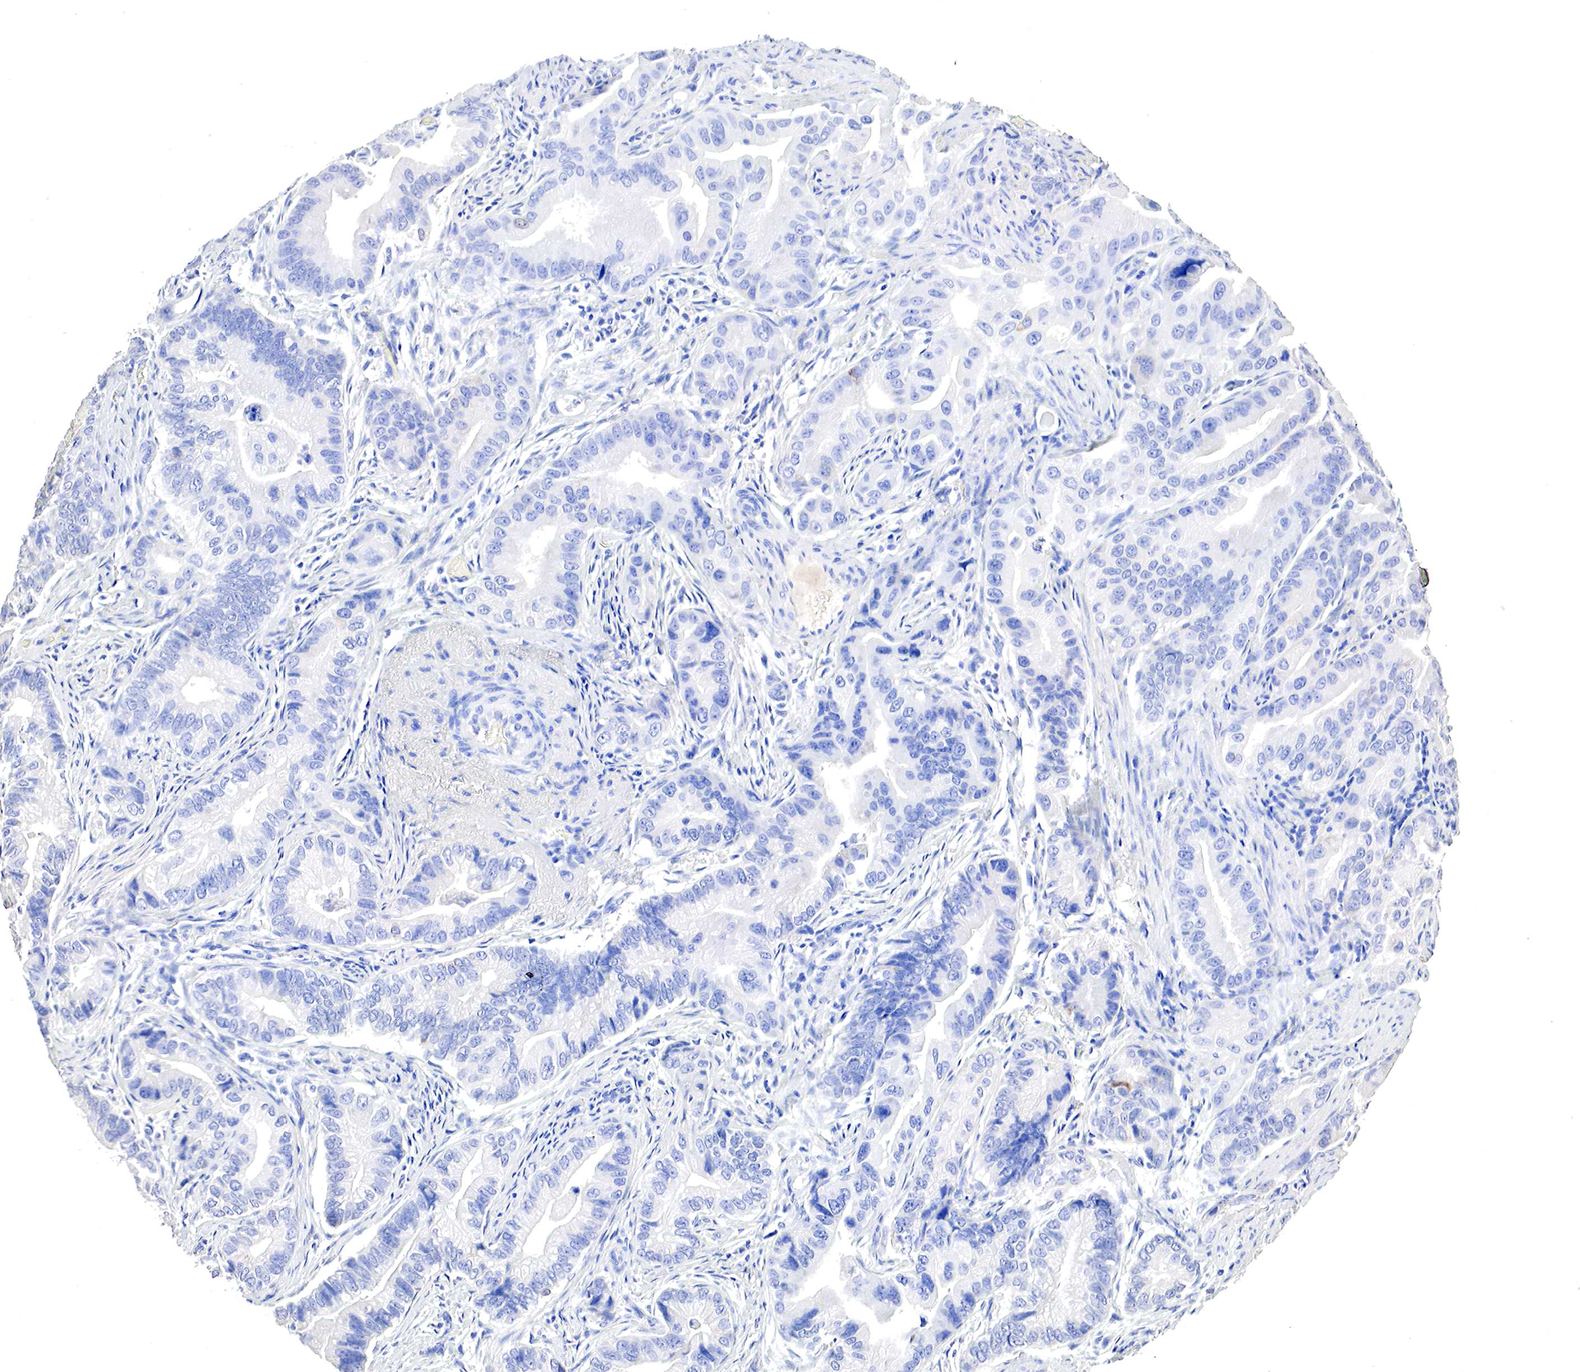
{"staining": {"intensity": "negative", "quantity": "none", "location": "none"}, "tissue": "pancreatic cancer", "cell_type": "Tumor cells", "image_type": "cancer", "snomed": [{"axis": "morphology", "description": "Adenocarcinoma, NOS"}, {"axis": "topography", "description": "Pancreas"}, {"axis": "topography", "description": "Stomach, upper"}], "caption": "Tumor cells show no significant protein expression in adenocarcinoma (pancreatic). (Stains: DAB immunohistochemistry (IHC) with hematoxylin counter stain, Microscopy: brightfield microscopy at high magnification).", "gene": "OTC", "patient": {"sex": "male", "age": 77}}